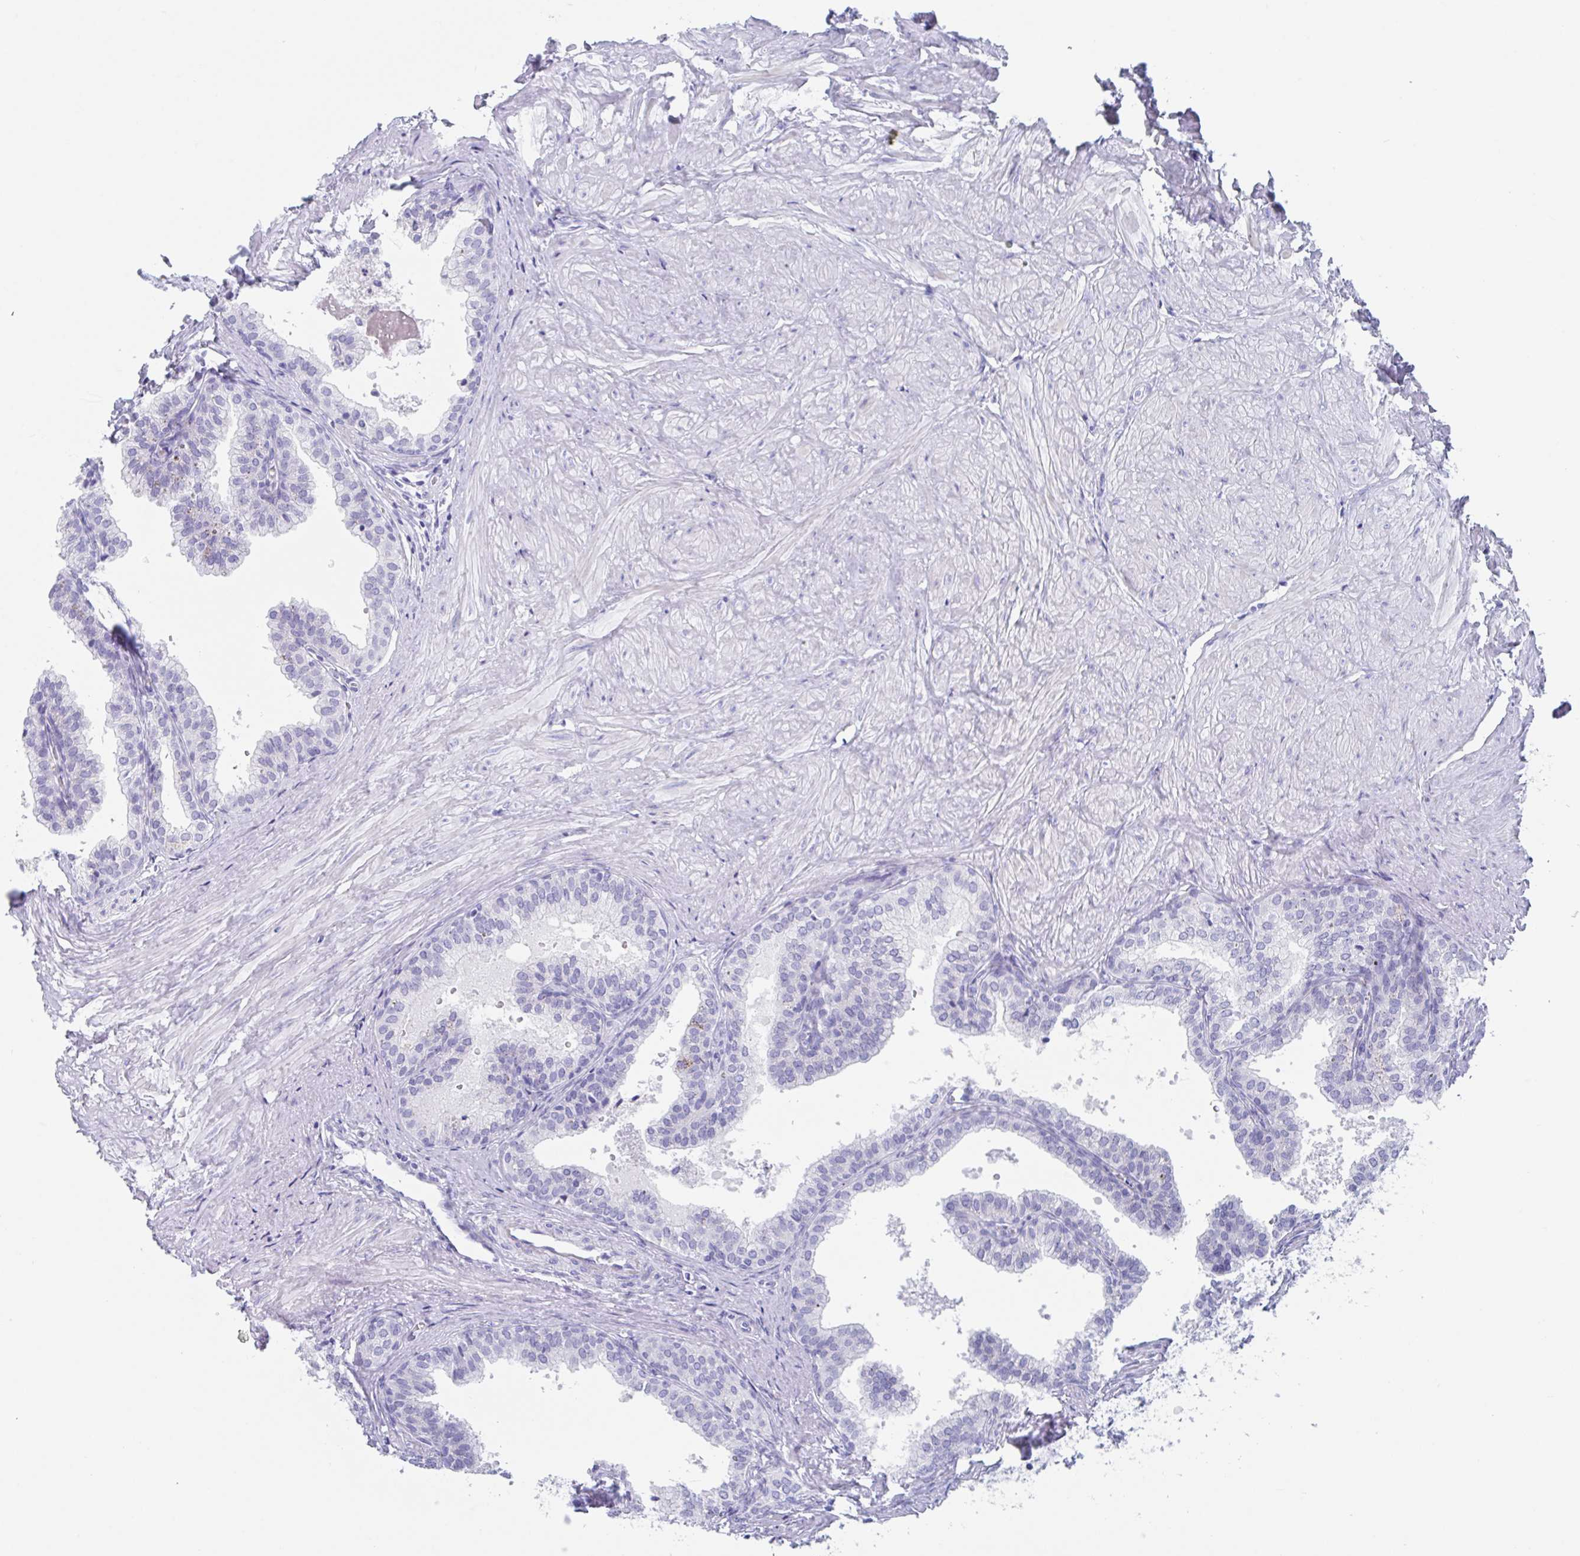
{"staining": {"intensity": "negative", "quantity": "none", "location": "none"}, "tissue": "prostate", "cell_type": "Glandular cells", "image_type": "normal", "snomed": [{"axis": "morphology", "description": "Normal tissue, NOS"}, {"axis": "topography", "description": "Prostate"}, {"axis": "topography", "description": "Peripheral nerve tissue"}], "caption": "High magnification brightfield microscopy of unremarkable prostate stained with DAB (brown) and counterstained with hematoxylin (blue): glandular cells show no significant expression.", "gene": "ZPBP", "patient": {"sex": "male", "age": 55}}